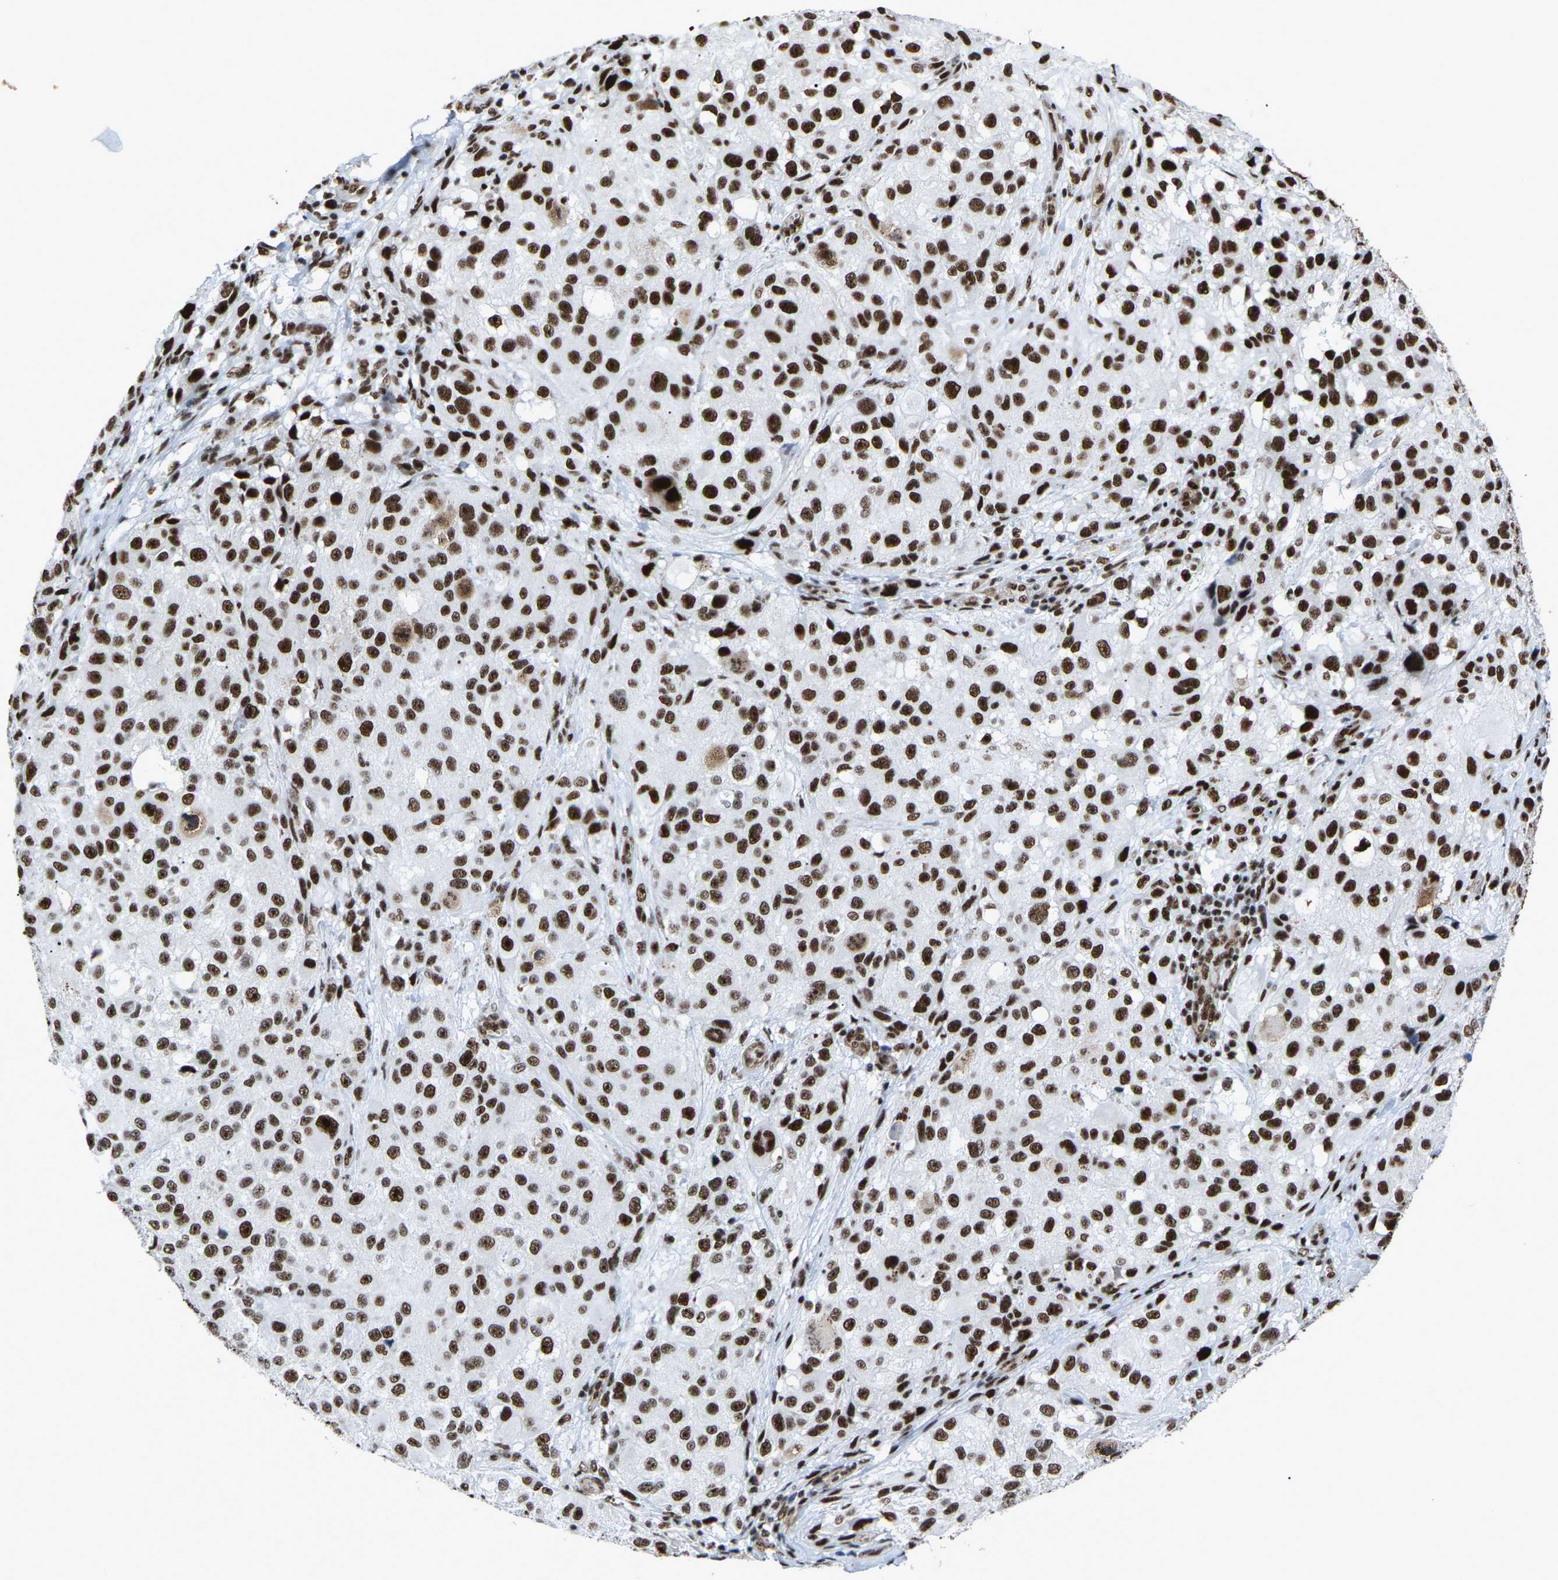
{"staining": {"intensity": "strong", "quantity": ">75%", "location": "nuclear"}, "tissue": "melanoma", "cell_type": "Tumor cells", "image_type": "cancer", "snomed": [{"axis": "morphology", "description": "Necrosis, NOS"}, {"axis": "morphology", "description": "Malignant melanoma, NOS"}, {"axis": "topography", "description": "Skin"}], "caption": "Protein staining demonstrates strong nuclear staining in approximately >75% of tumor cells in malignant melanoma.", "gene": "DDX5", "patient": {"sex": "female", "age": 87}}